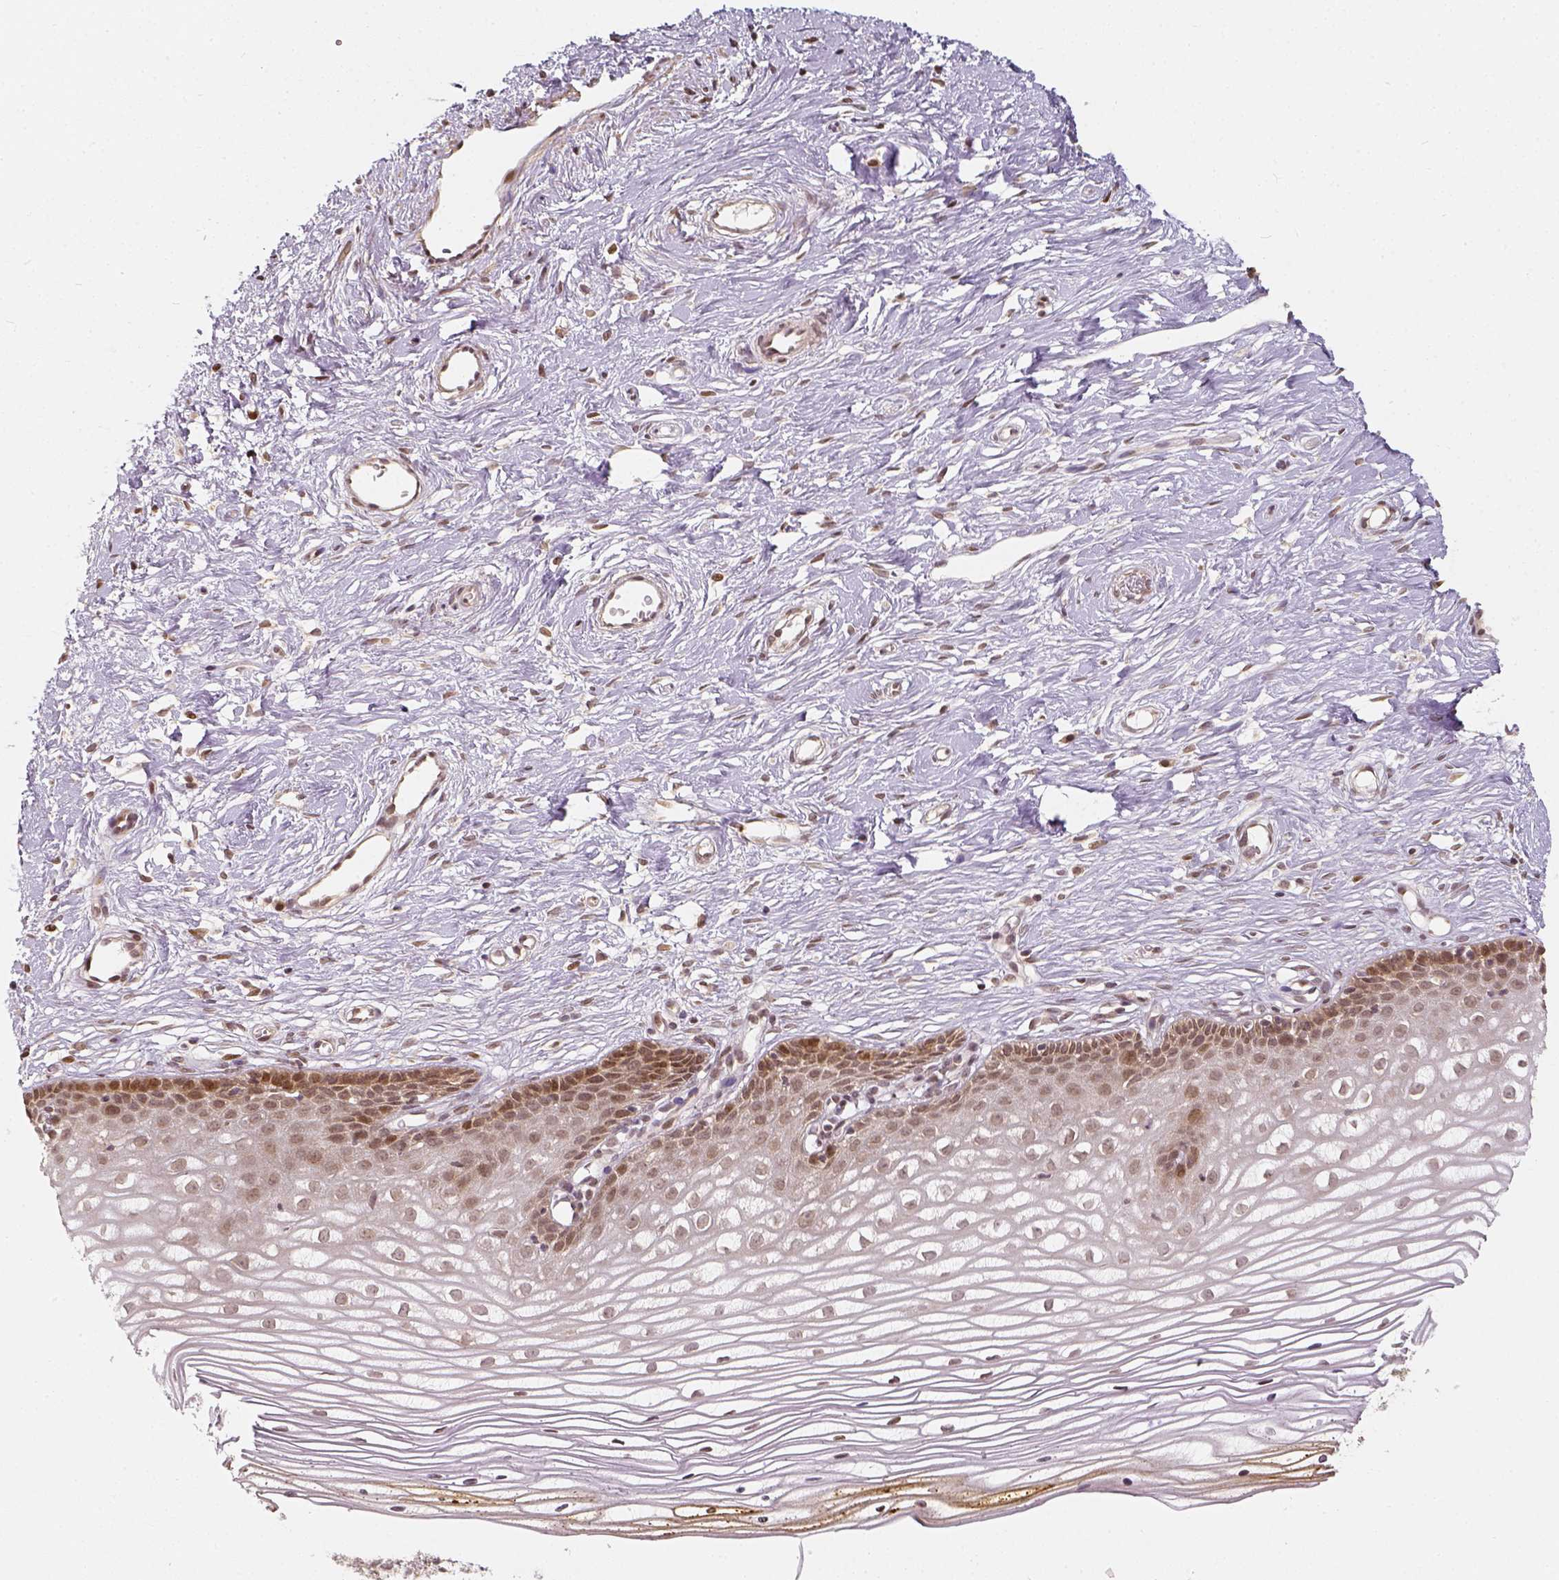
{"staining": {"intensity": "moderate", "quantity": ">75%", "location": "nuclear"}, "tissue": "cervix", "cell_type": "Glandular cells", "image_type": "normal", "snomed": [{"axis": "morphology", "description": "Normal tissue, NOS"}, {"axis": "topography", "description": "Cervix"}], "caption": "This photomicrograph reveals immunohistochemistry (IHC) staining of normal cervix, with medium moderate nuclear staining in about >75% of glandular cells.", "gene": "ZMAT3", "patient": {"sex": "female", "age": 40}}